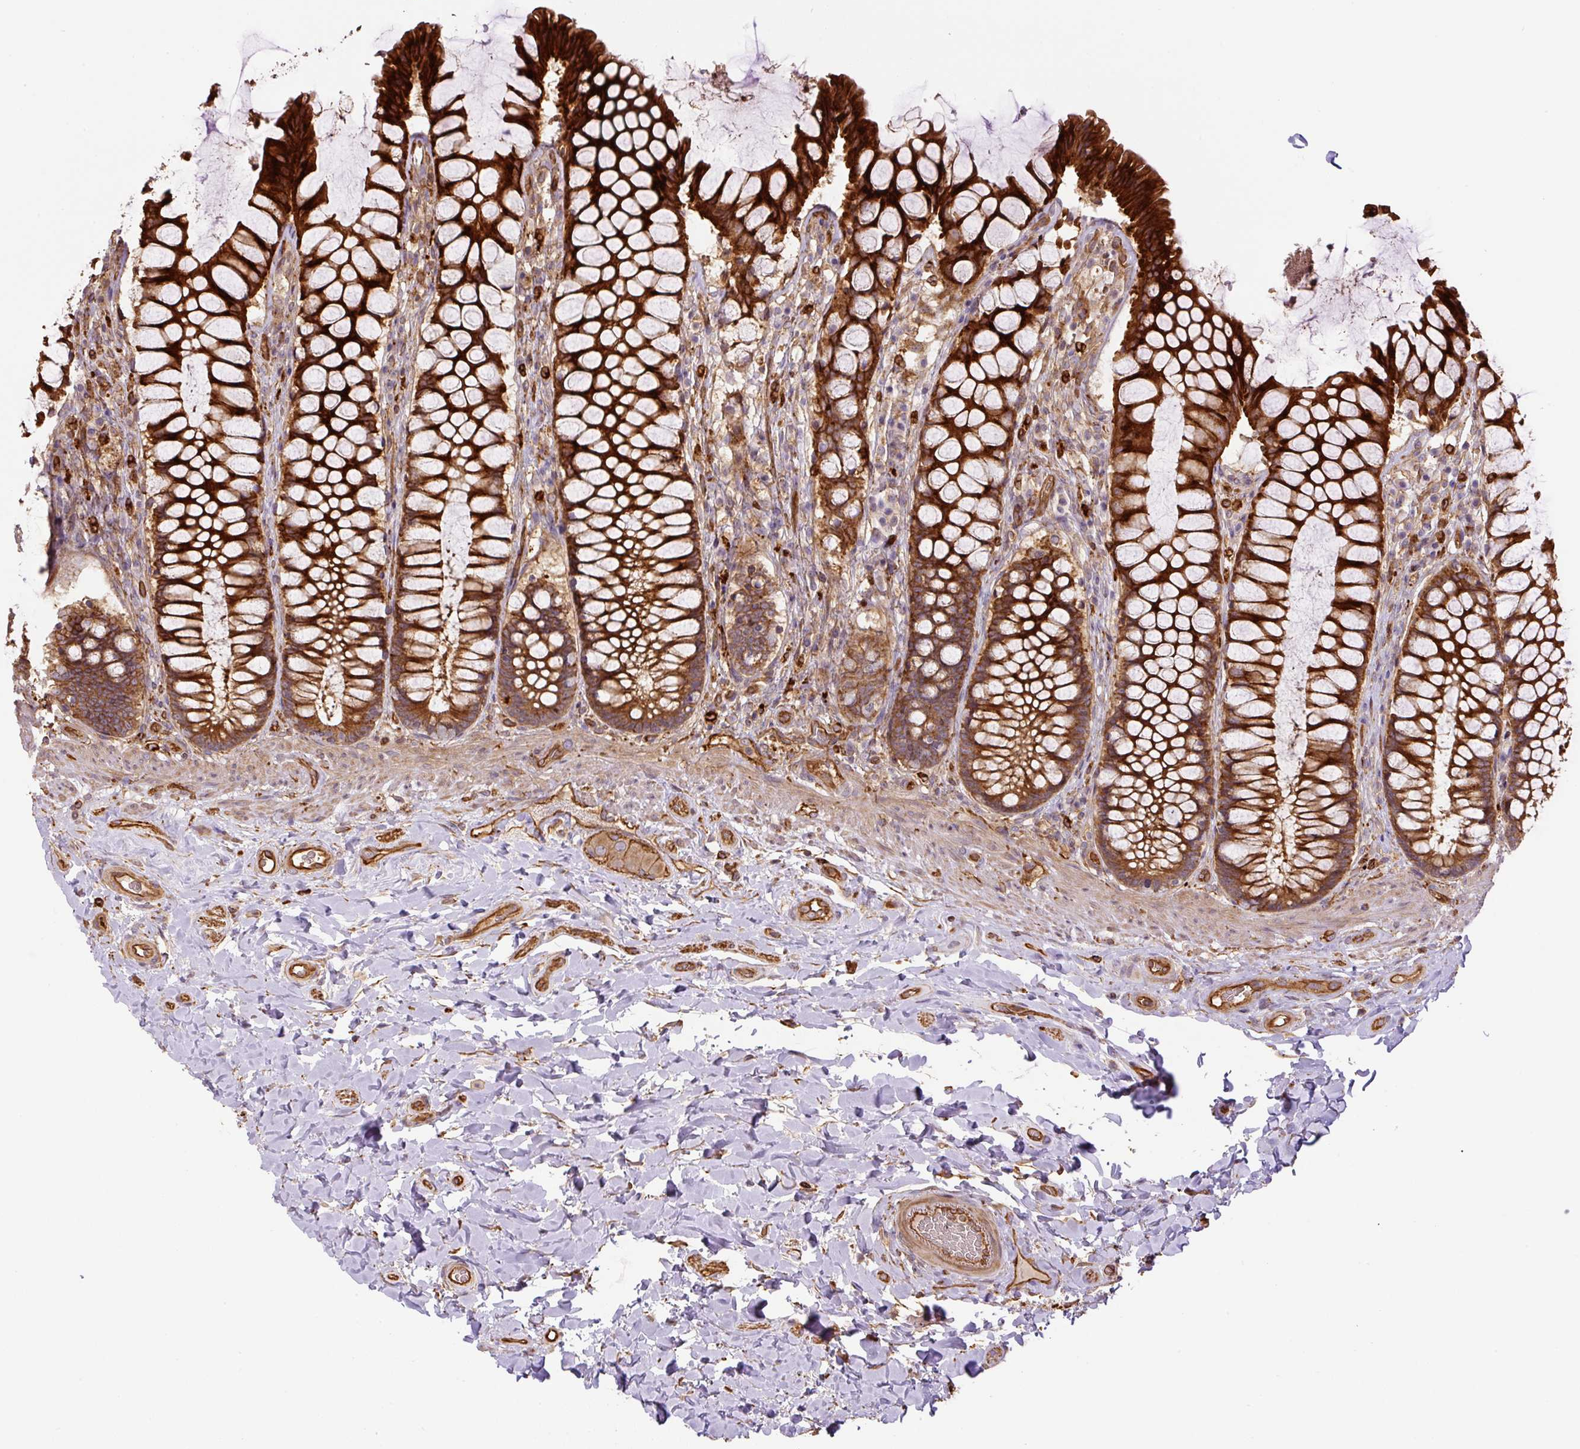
{"staining": {"intensity": "strong", "quantity": ">75%", "location": "cytoplasmic/membranous"}, "tissue": "rectum", "cell_type": "Glandular cells", "image_type": "normal", "snomed": [{"axis": "morphology", "description": "Normal tissue, NOS"}, {"axis": "topography", "description": "Rectum"}], "caption": "An image showing strong cytoplasmic/membranous staining in about >75% of glandular cells in normal rectum, as visualized by brown immunohistochemical staining.", "gene": "B3GALT5", "patient": {"sex": "female", "age": 58}}